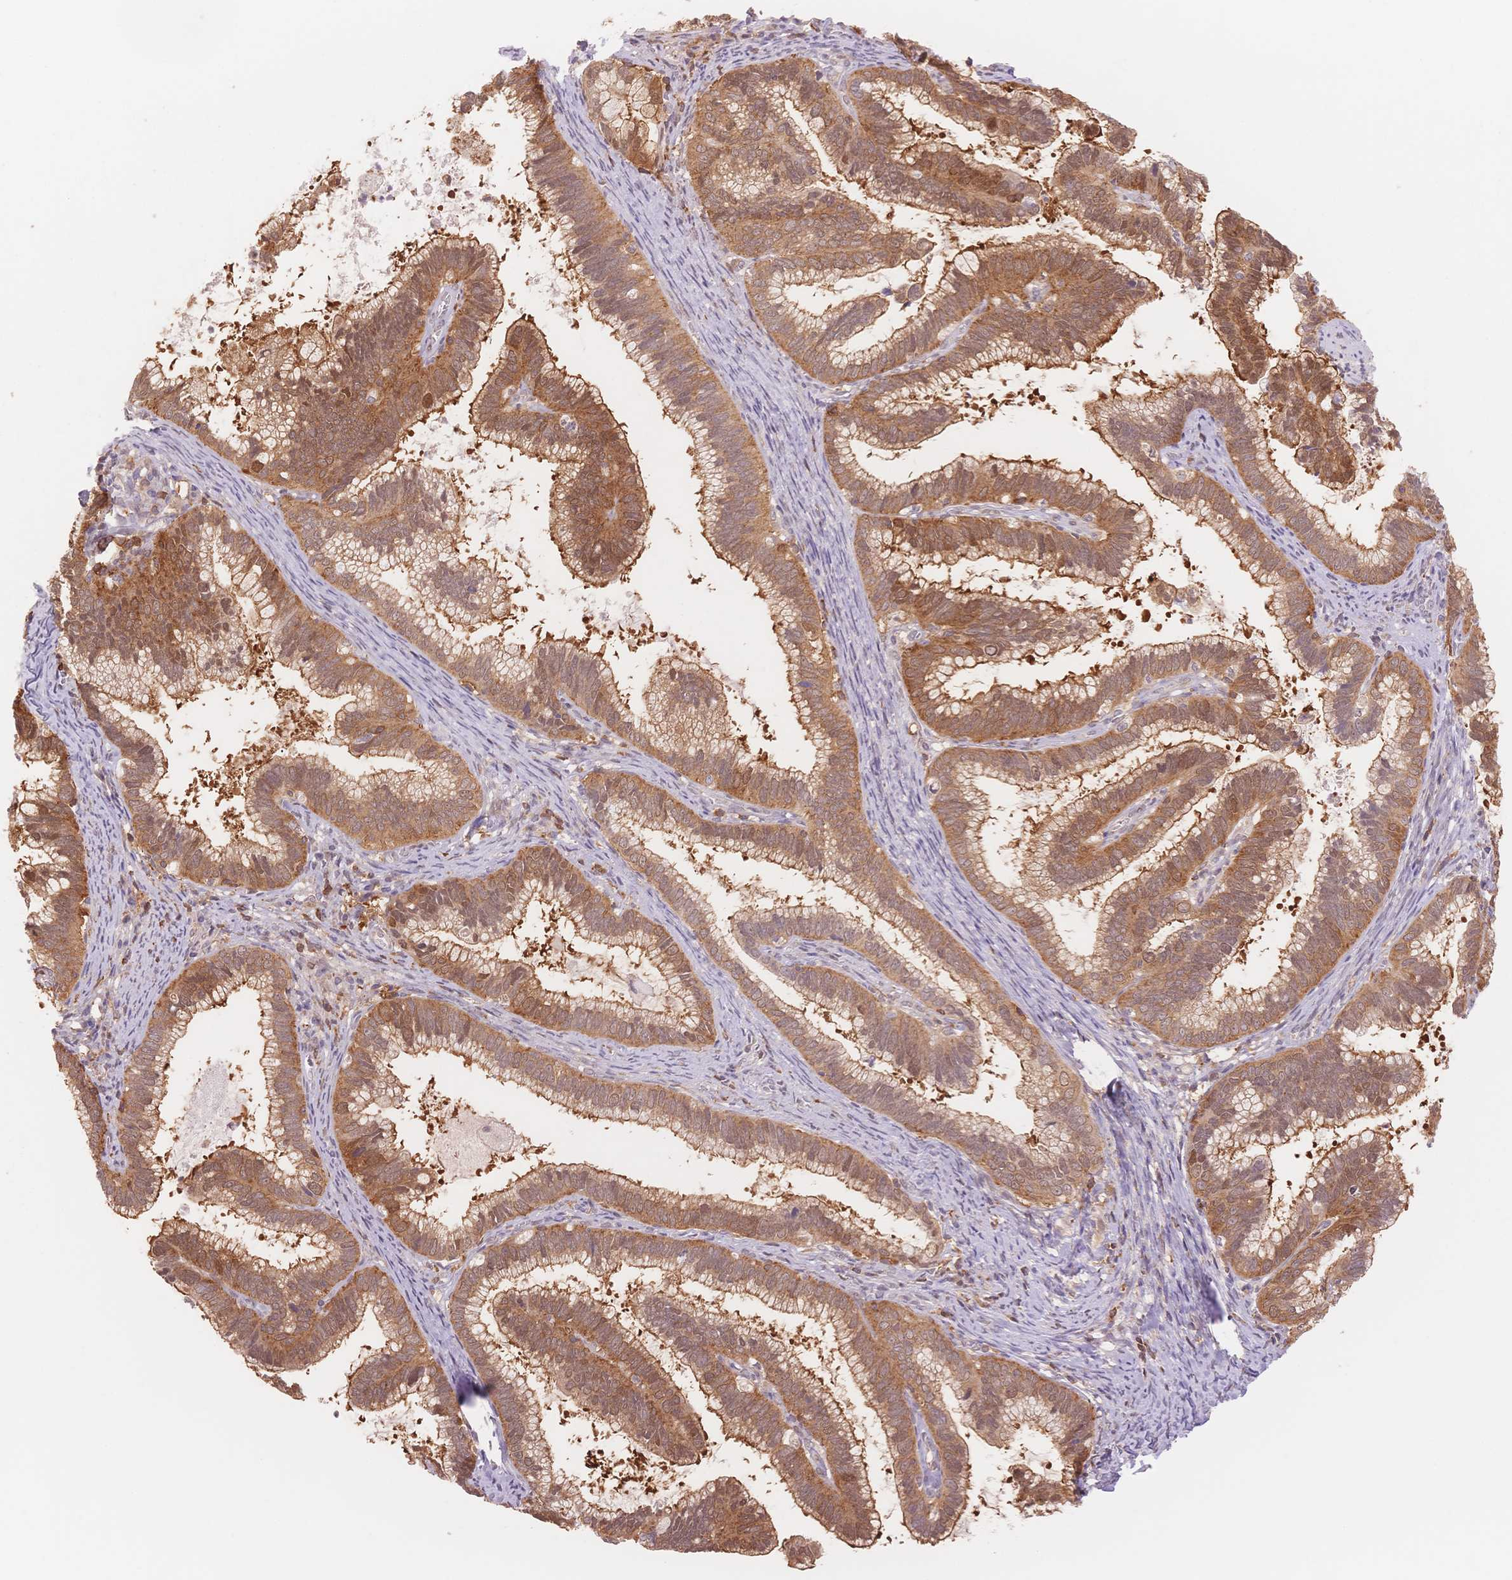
{"staining": {"intensity": "moderate", "quantity": ">75%", "location": "cytoplasmic/membranous"}, "tissue": "cervical cancer", "cell_type": "Tumor cells", "image_type": "cancer", "snomed": [{"axis": "morphology", "description": "Adenocarcinoma, NOS"}, {"axis": "topography", "description": "Cervix"}], "caption": "Immunohistochemical staining of human cervical cancer (adenocarcinoma) shows moderate cytoplasmic/membranous protein expression in about >75% of tumor cells.", "gene": "STK39", "patient": {"sex": "female", "age": 61}}